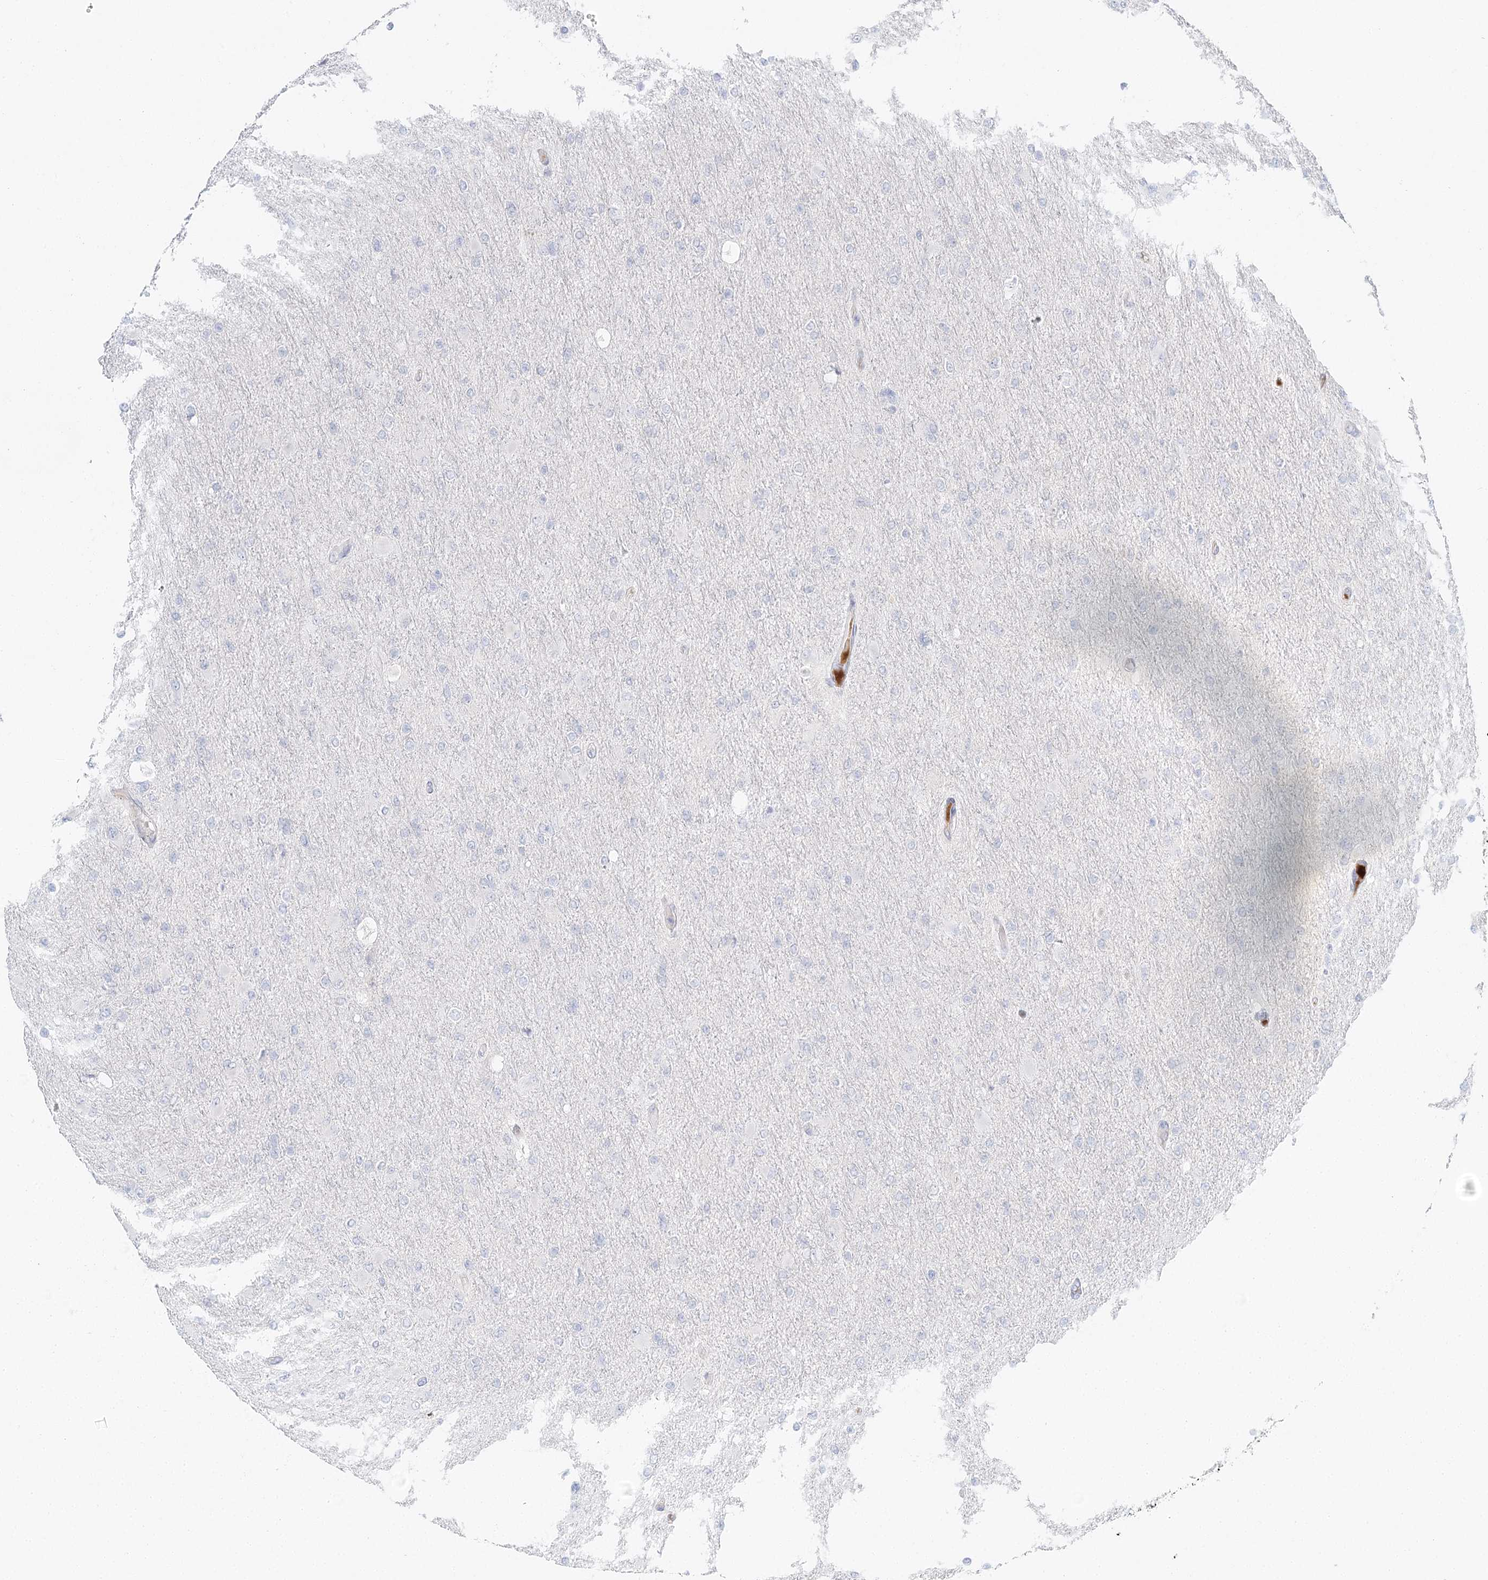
{"staining": {"intensity": "negative", "quantity": "none", "location": "none"}, "tissue": "glioma", "cell_type": "Tumor cells", "image_type": "cancer", "snomed": [{"axis": "morphology", "description": "Glioma, malignant, High grade"}, {"axis": "topography", "description": "Cerebral cortex"}], "caption": "IHC photomicrograph of glioma stained for a protein (brown), which displays no positivity in tumor cells.", "gene": "DMGDH", "patient": {"sex": "female", "age": 36}}